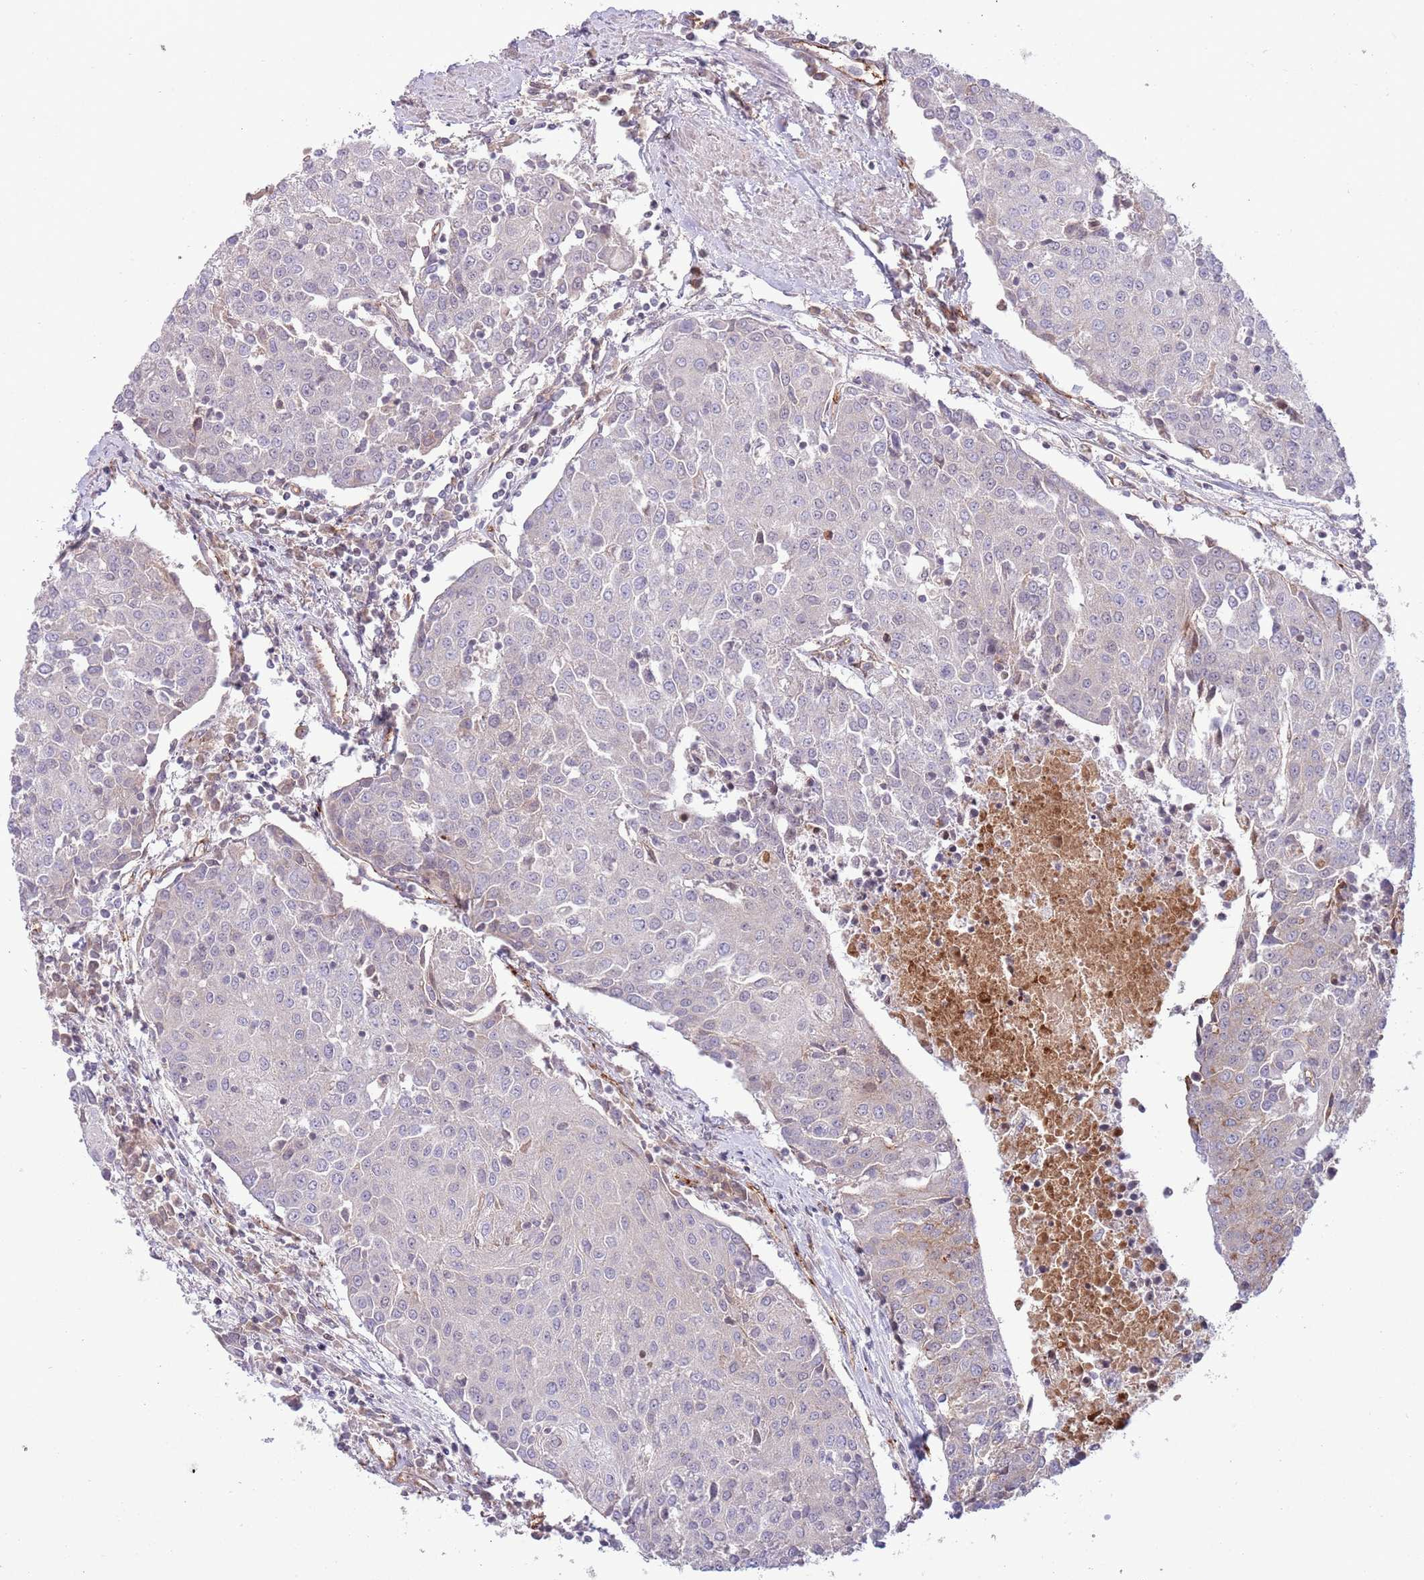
{"staining": {"intensity": "negative", "quantity": "none", "location": "none"}, "tissue": "urothelial cancer", "cell_type": "Tumor cells", "image_type": "cancer", "snomed": [{"axis": "morphology", "description": "Urothelial carcinoma, High grade"}, {"axis": "topography", "description": "Urinary bladder"}], "caption": "The immunohistochemistry (IHC) micrograph has no significant expression in tumor cells of urothelial carcinoma (high-grade) tissue.", "gene": "DPP10", "patient": {"sex": "female", "age": 85}}